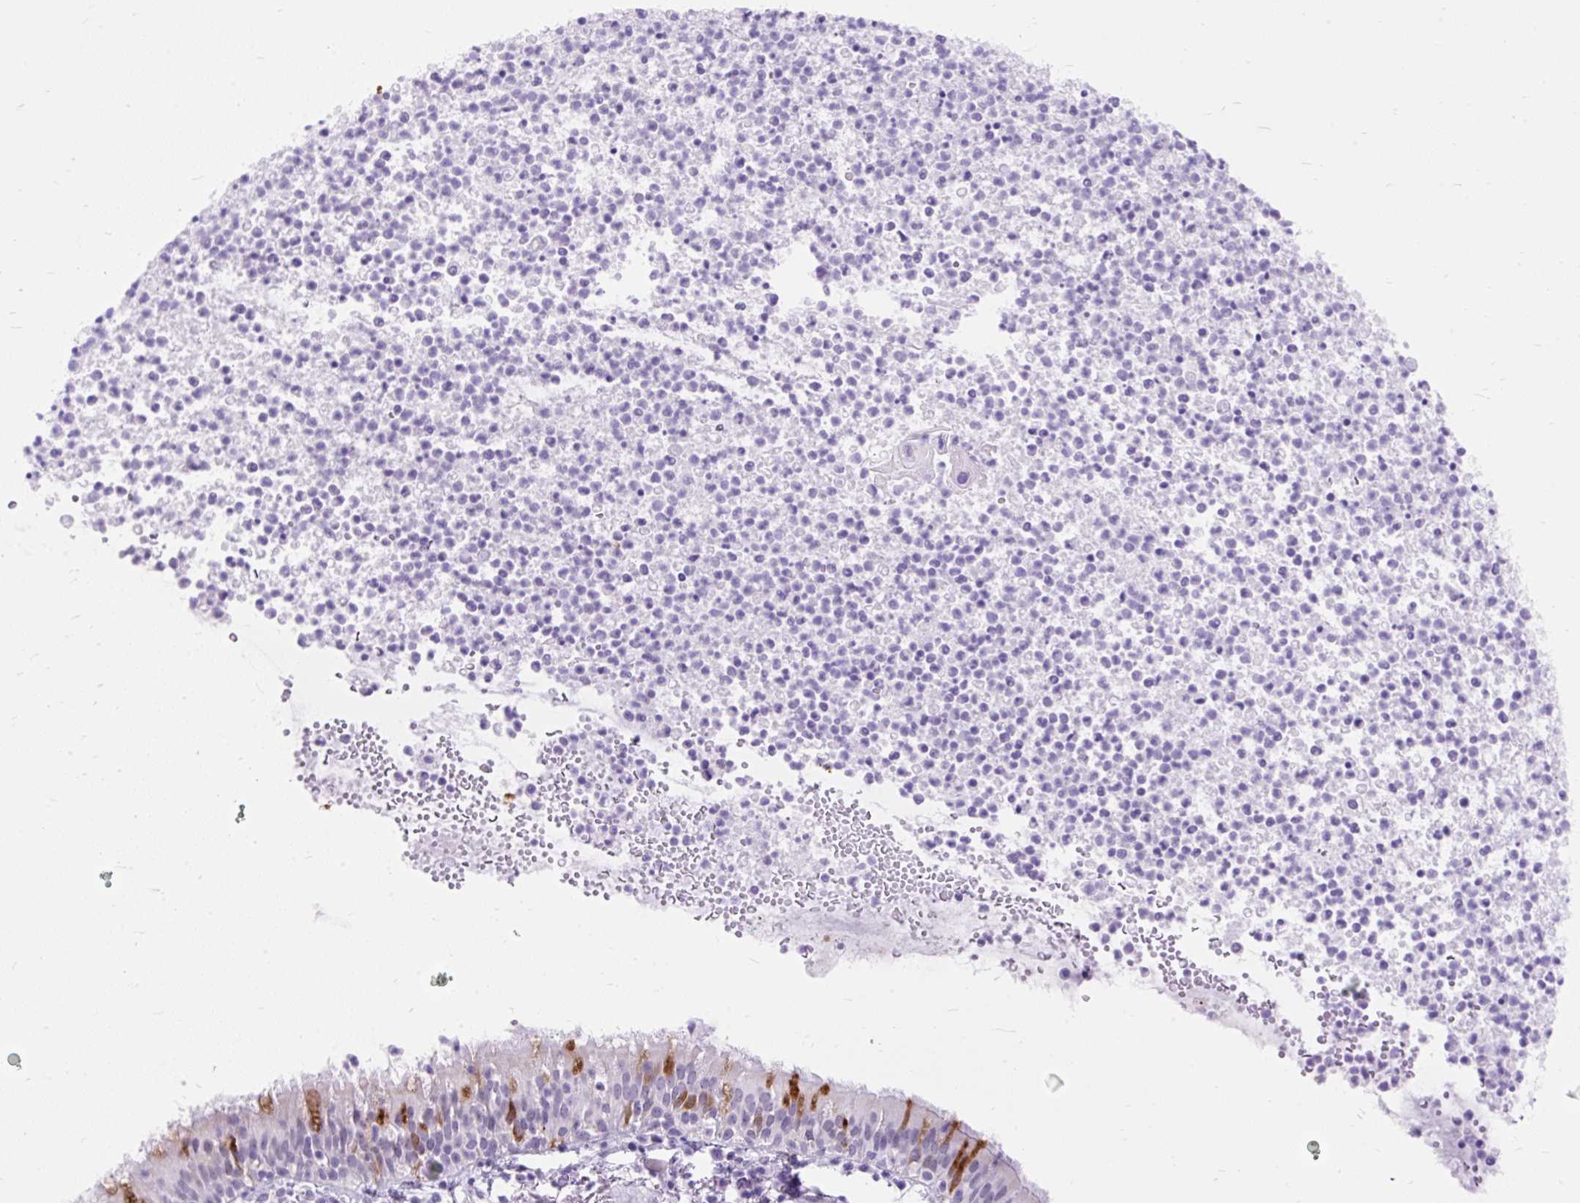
{"staining": {"intensity": "strong", "quantity": "25%-75%", "location": "cytoplasmic/membranous"}, "tissue": "bronchus", "cell_type": "Respiratory epithelial cells", "image_type": "normal", "snomed": [{"axis": "morphology", "description": "Normal tissue, NOS"}, {"axis": "topography", "description": "Cartilage tissue"}, {"axis": "topography", "description": "Bronchus"}], "caption": "This micrograph demonstrates IHC staining of normal bronchus, with high strong cytoplasmic/membranous expression in about 25%-75% of respiratory epithelial cells.", "gene": "SCGB1A1", "patient": {"sex": "male", "age": 56}}